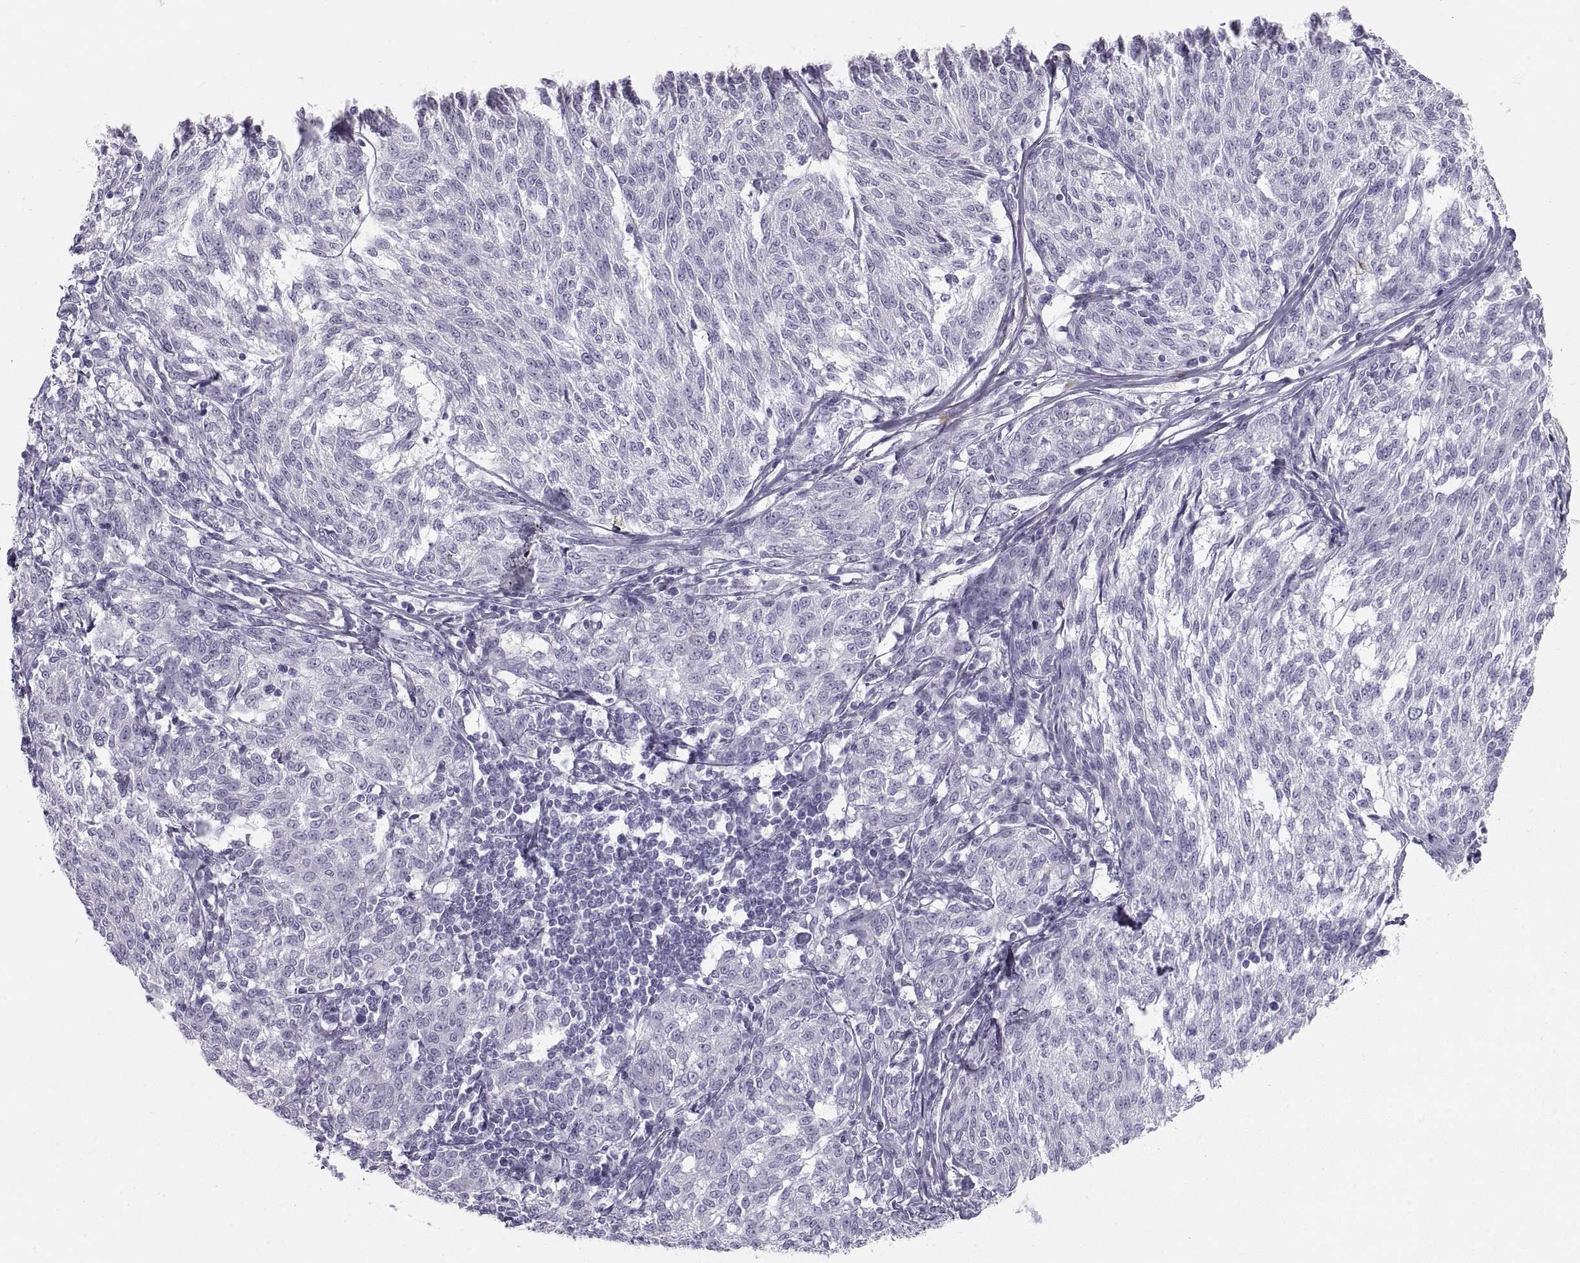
{"staining": {"intensity": "negative", "quantity": "none", "location": "none"}, "tissue": "melanoma", "cell_type": "Tumor cells", "image_type": "cancer", "snomed": [{"axis": "morphology", "description": "Malignant melanoma, NOS"}, {"axis": "topography", "description": "Skin"}], "caption": "Tumor cells show no significant expression in malignant melanoma. The staining was performed using DAB to visualize the protein expression in brown, while the nuclei were stained in blue with hematoxylin (Magnification: 20x).", "gene": "SEMG1", "patient": {"sex": "female", "age": 72}}